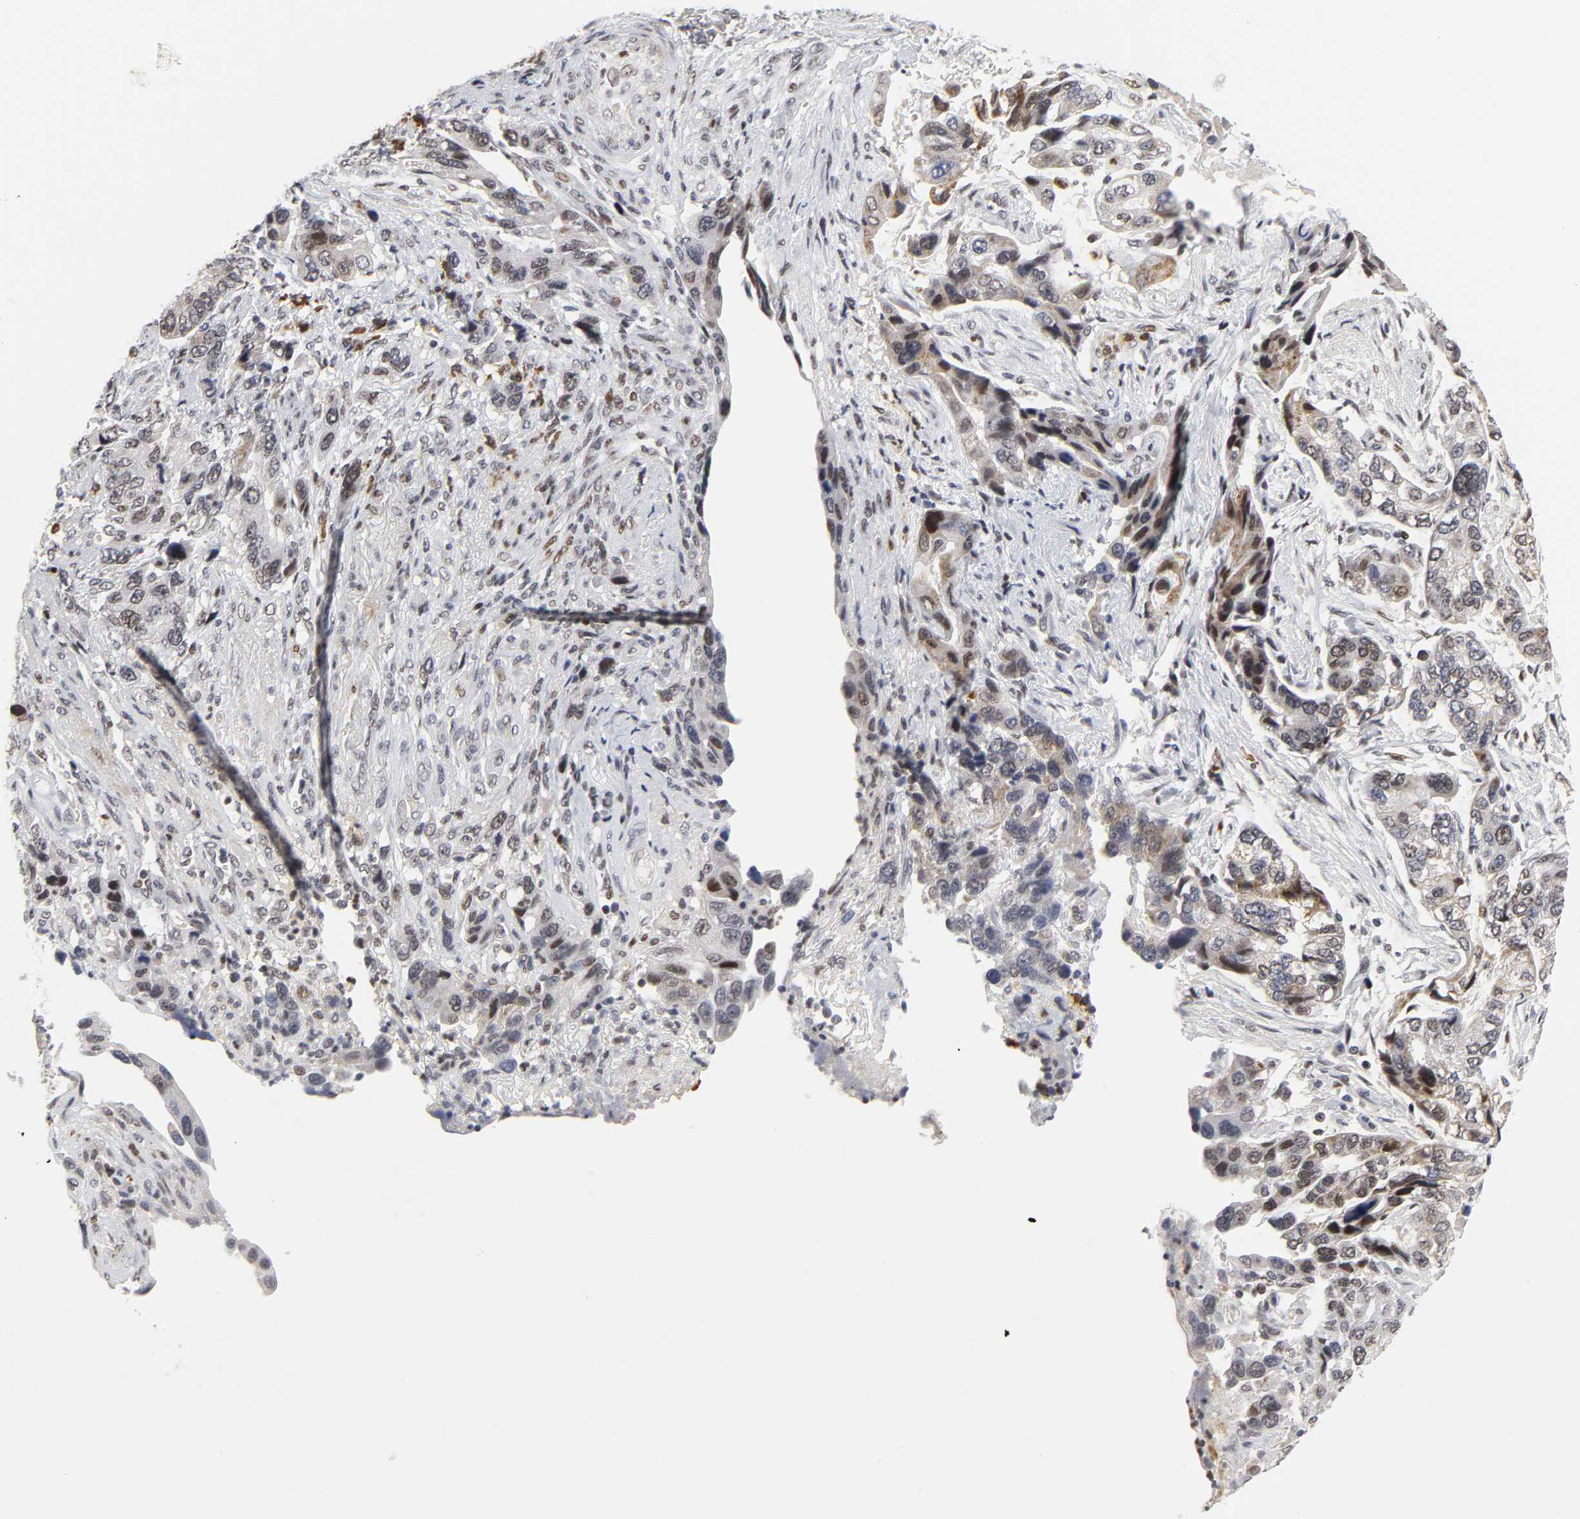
{"staining": {"intensity": "moderate", "quantity": "<25%", "location": "nuclear"}, "tissue": "stomach cancer", "cell_type": "Tumor cells", "image_type": "cancer", "snomed": [{"axis": "morphology", "description": "Adenocarcinoma, NOS"}, {"axis": "topography", "description": "Stomach, lower"}], "caption": "Protein staining demonstrates moderate nuclear expression in about <25% of tumor cells in adenocarcinoma (stomach). The staining was performed using DAB (3,3'-diaminobenzidine), with brown indicating positive protein expression. Nuclei are stained blue with hematoxylin.", "gene": "CREBBP", "patient": {"sex": "female", "age": 93}}